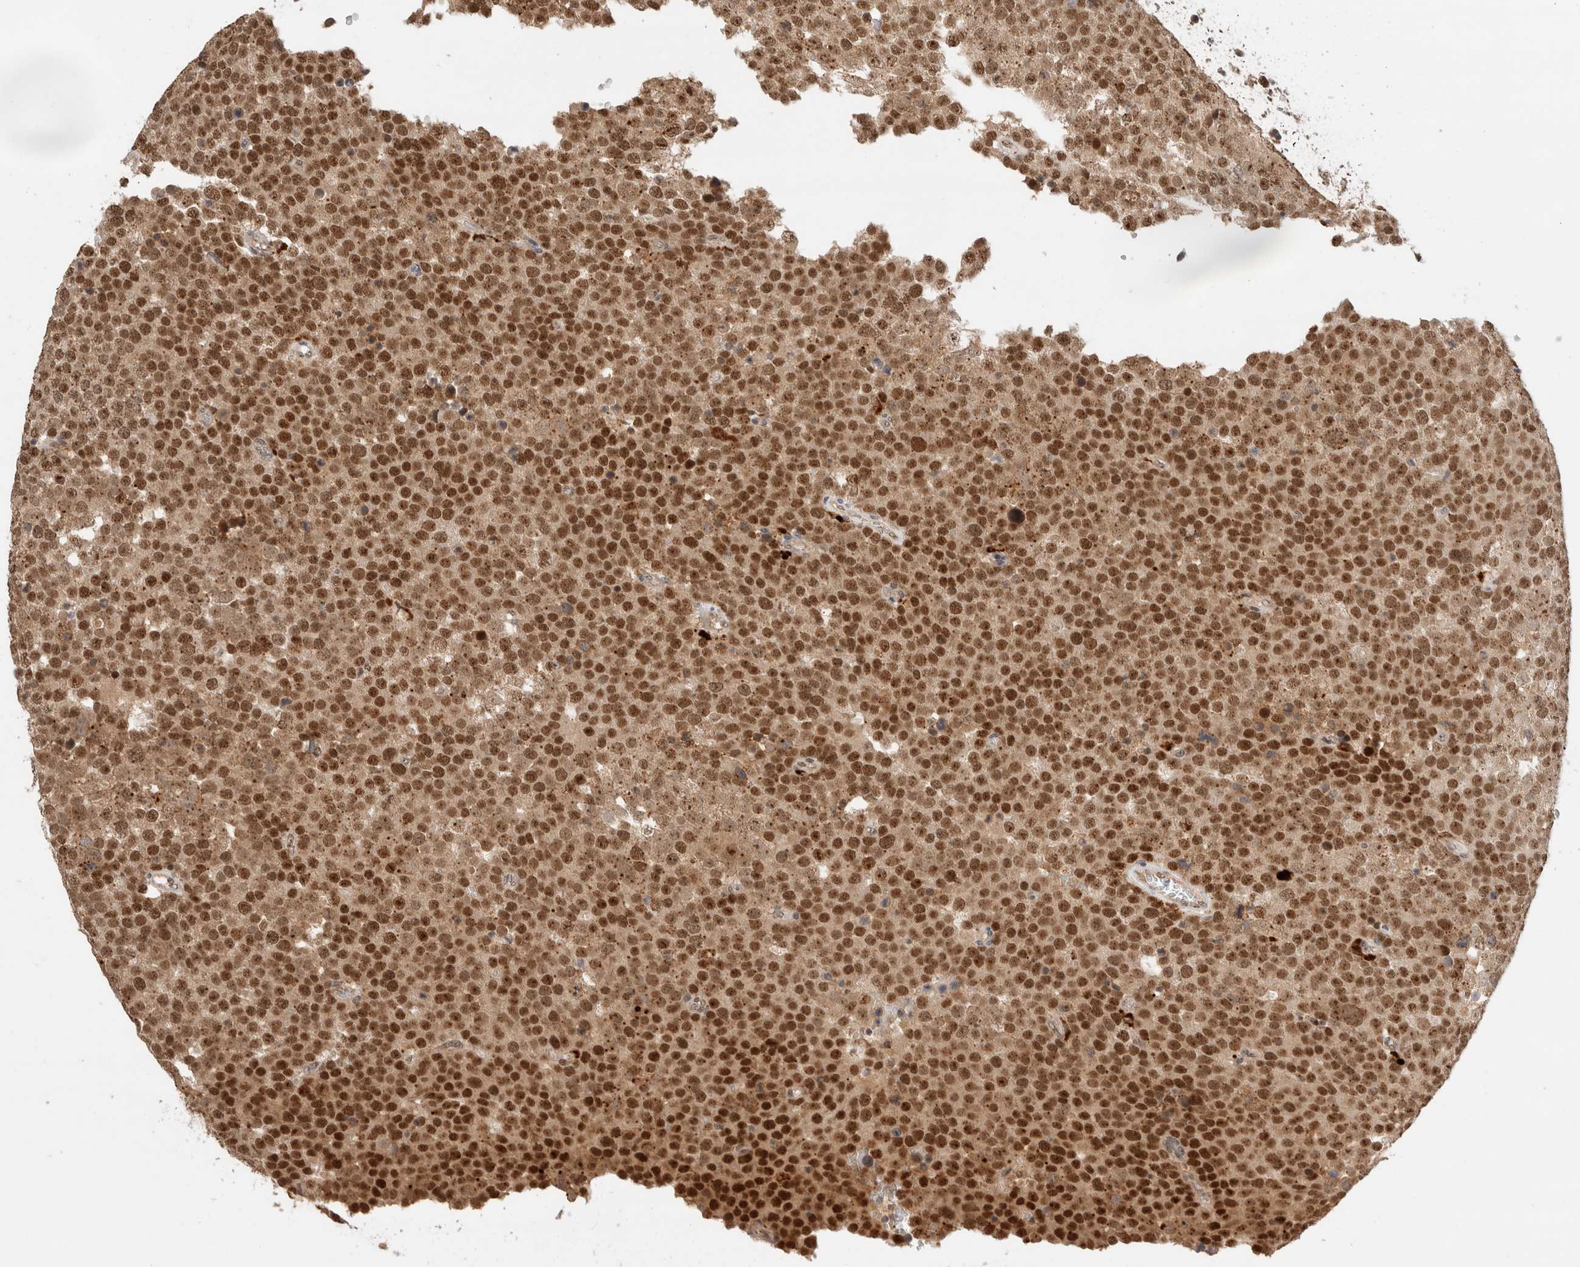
{"staining": {"intensity": "moderate", "quantity": ">75%", "location": "cytoplasmic/membranous,nuclear"}, "tissue": "testis cancer", "cell_type": "Tumor cells", "image_type": "cancer", "snomed": [{"axis": "morphology", "description": "Seminoma, NOS"}, {"axis": "topography", "description": "Testis"}], "caption": "Immunohistochemical staining of testis cancer (seminoma) demonstrates medium levels of moderate cytoplasmic/membranous and nuclear protein expression in approximately >75% of tumor cells.", "gene": "MPHOSPH6", "patient": {"sex": "male", "age": 71}}